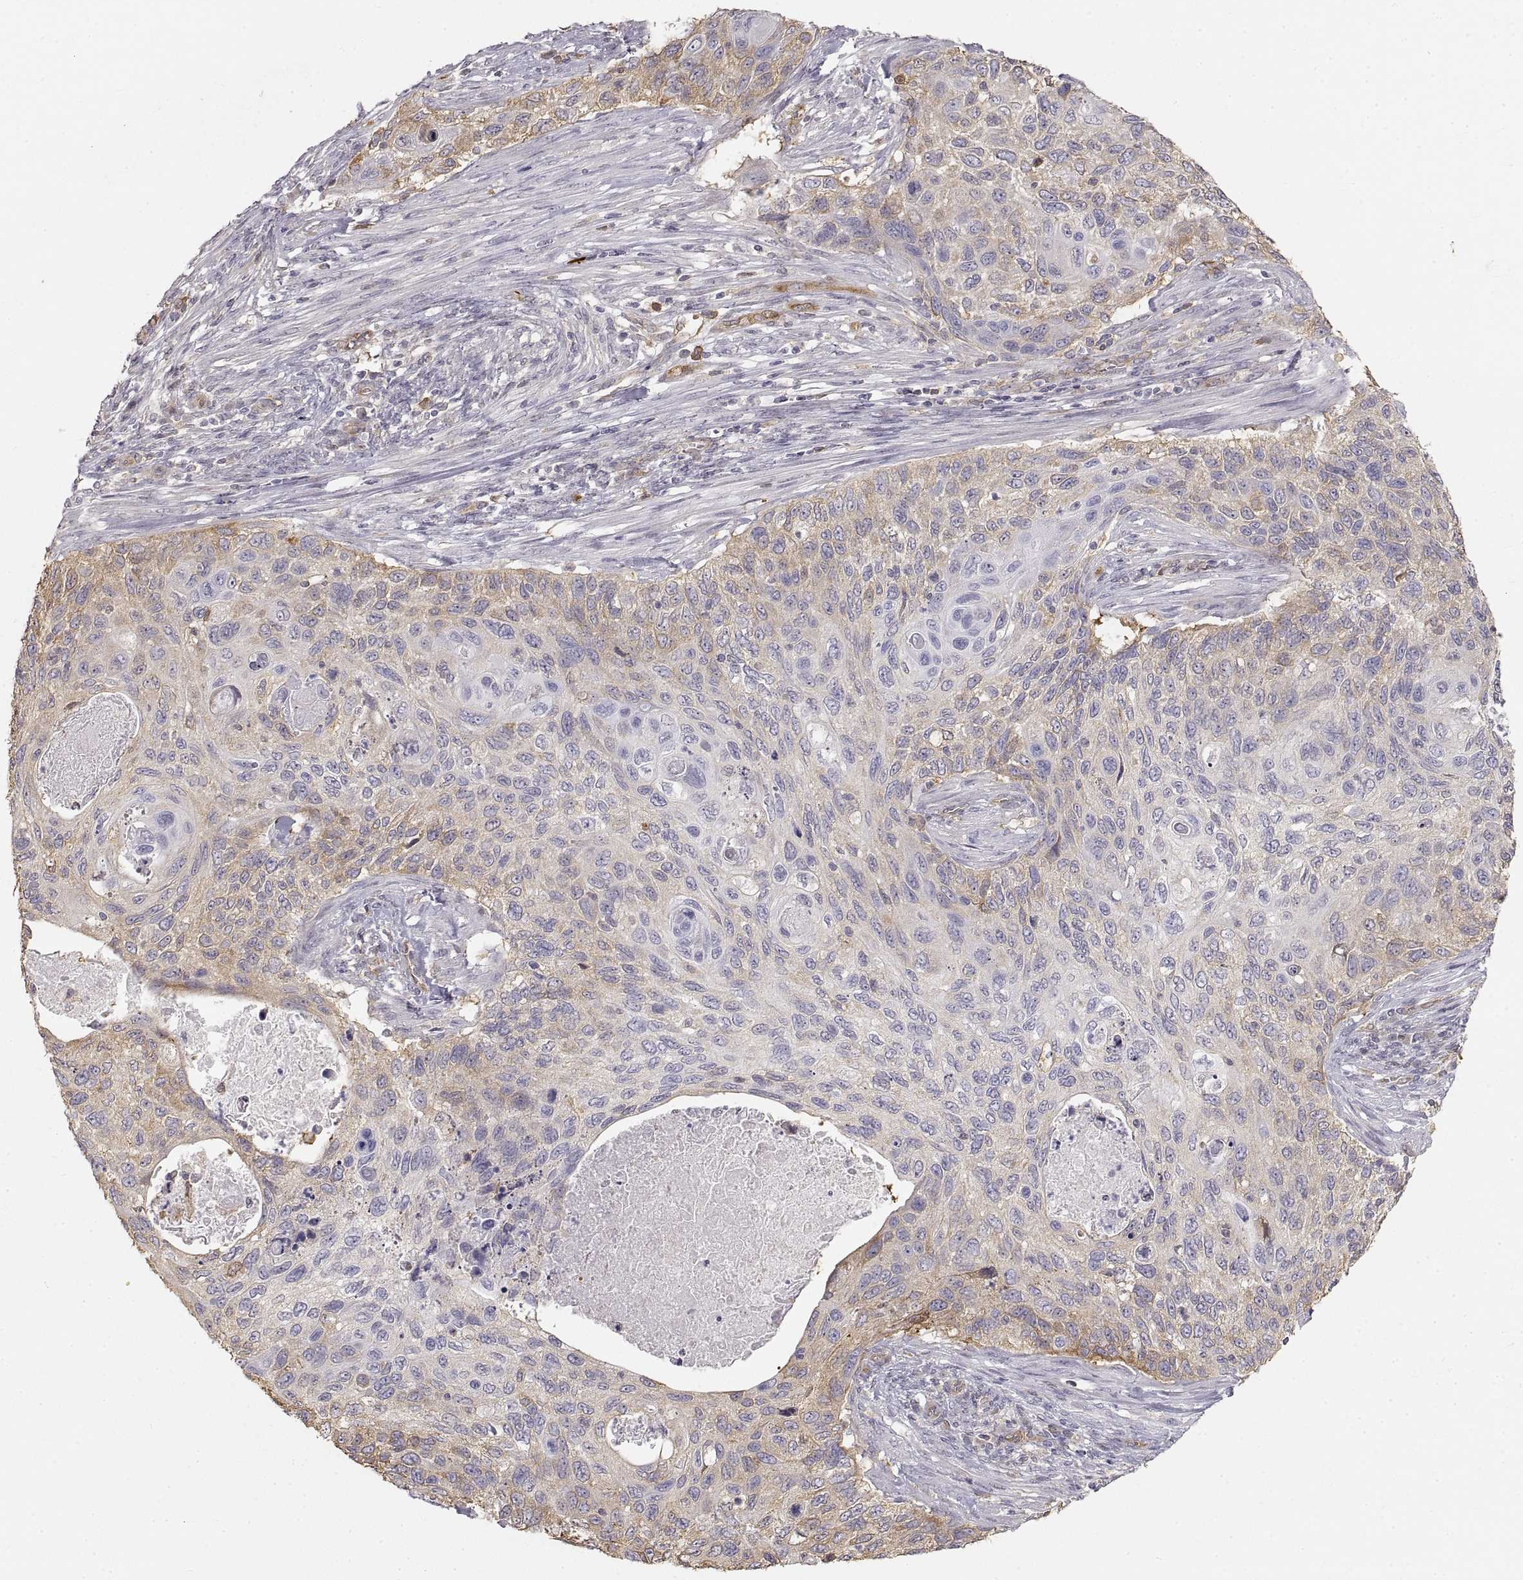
{"staining": {"intensity": "moderate", "quantity": "<25%", "location": "cytoplasmic/membranous"}, "tissue": "cervical cancer", "cell_type": "Tumor cells", "image_type": "cancer", "snomed": [{"axis": "morphology", "description": "Squamous cell carcinoma, NOS"}, {"axis": "topography", "description": "Cervix"}], "caption": "The image displays a brown stain indicating the presence of a protein in the cytoplasmic/membranous of tumor cells in cervical squamous cell carcinoma.", "gene": "HSP90AB1", "patient": {"sex": "female", "age": 70}}